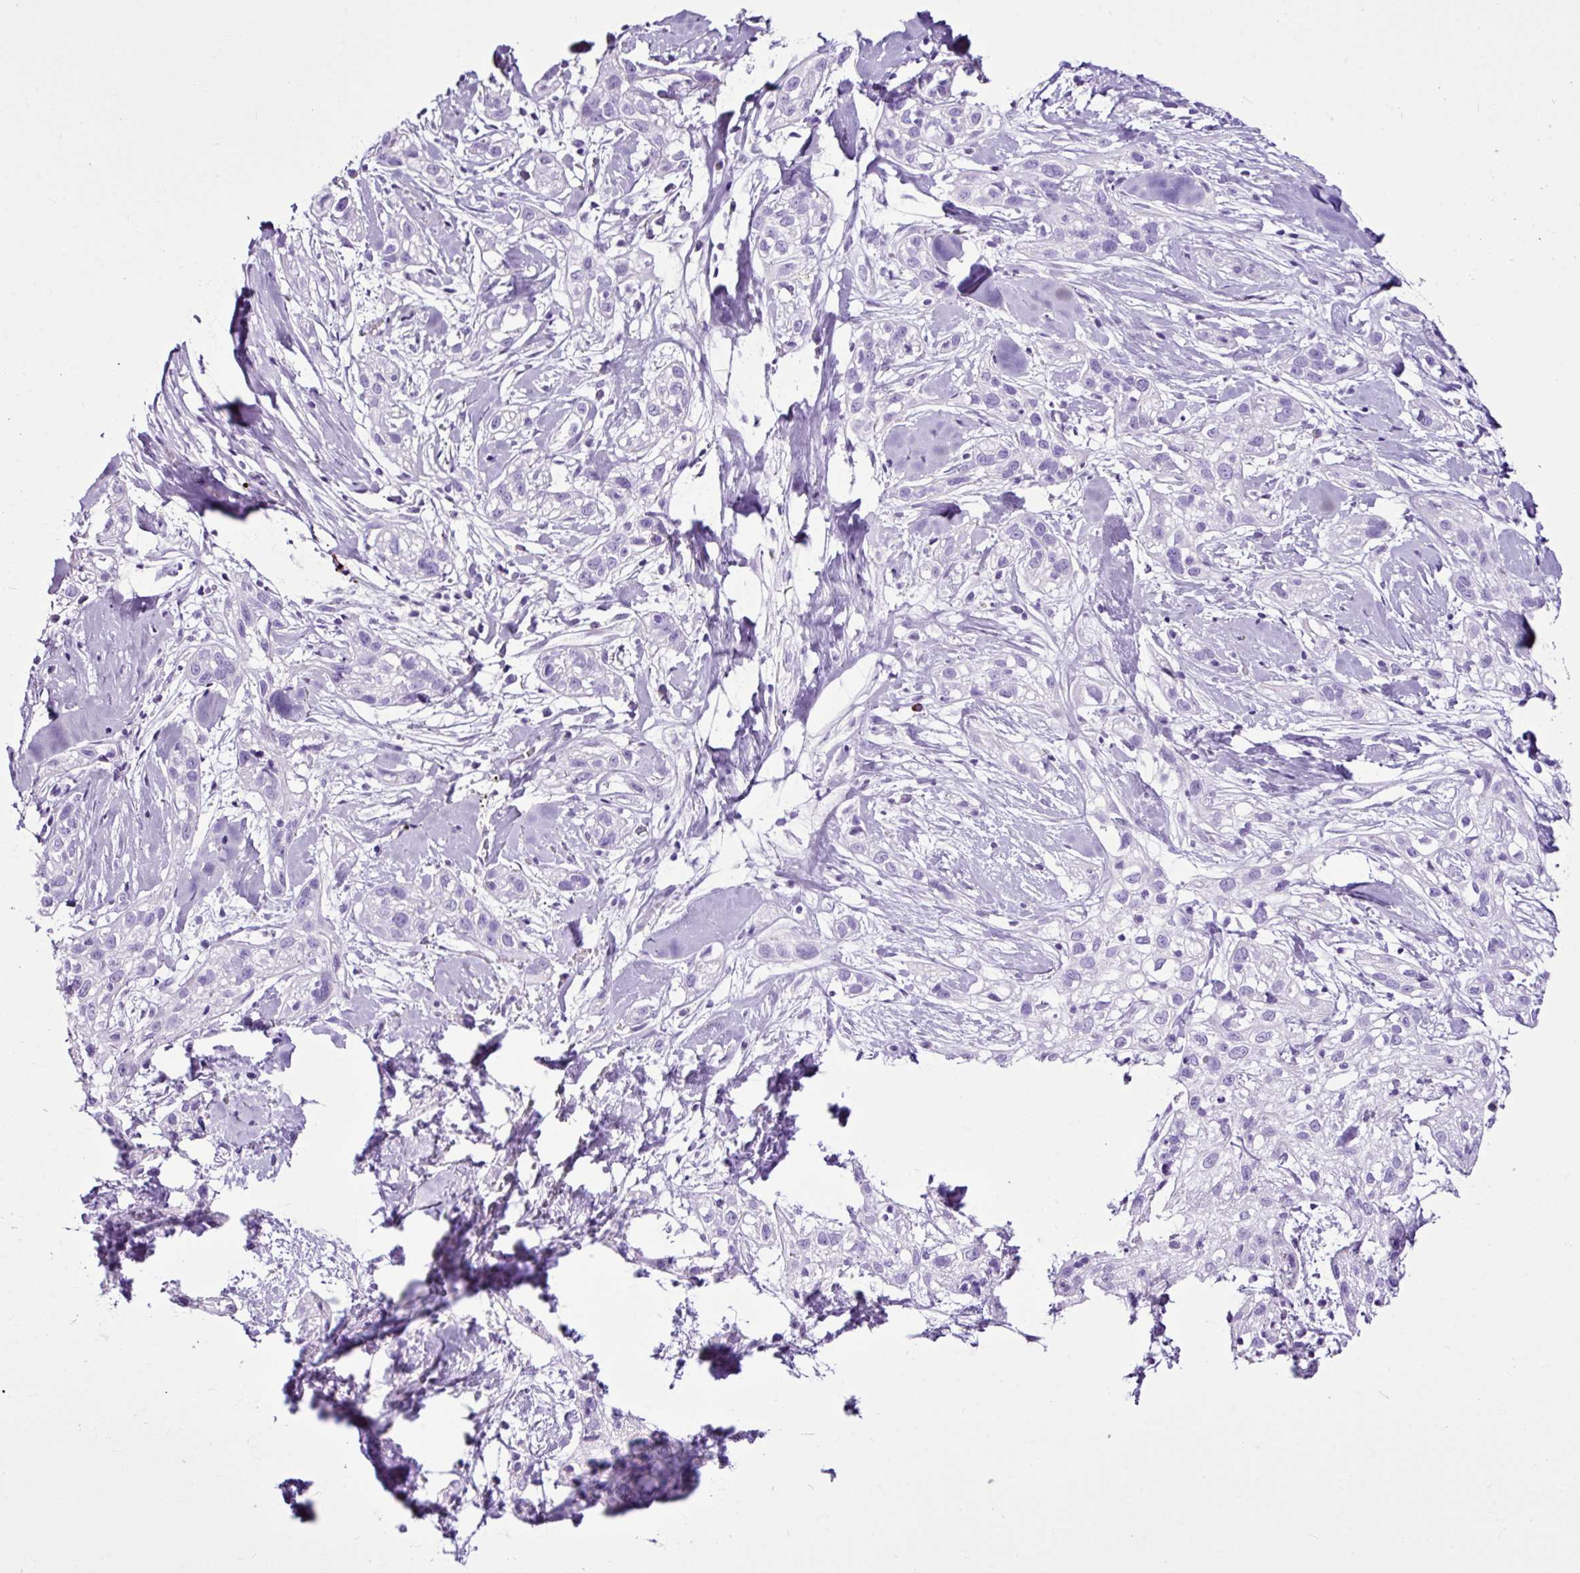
{"staining": {"intensity": "negative", "quantity": "none", "location": "none"}, "tissue": "skin cancer", "cell_type": "Tumor cells", "image_type": "cancer", "snomed": [{"axis": "morphology", "description": "Squamous cell carcinoma, NOS"}, {"axis": "topography", "description": "Skin"}], "caption": "High magnification brightfield microscopy of squamous cell carcinoma (skin) stained with DAB (brown) and counterstained with hematoxylin (blue): tumor cells show no significant staining. (DAB (3,3'-diaminobenzidine) immunohistochemistry, high magnification).", "gene": "LILRB4", "patient": {"sex": "male", "age": 82}}